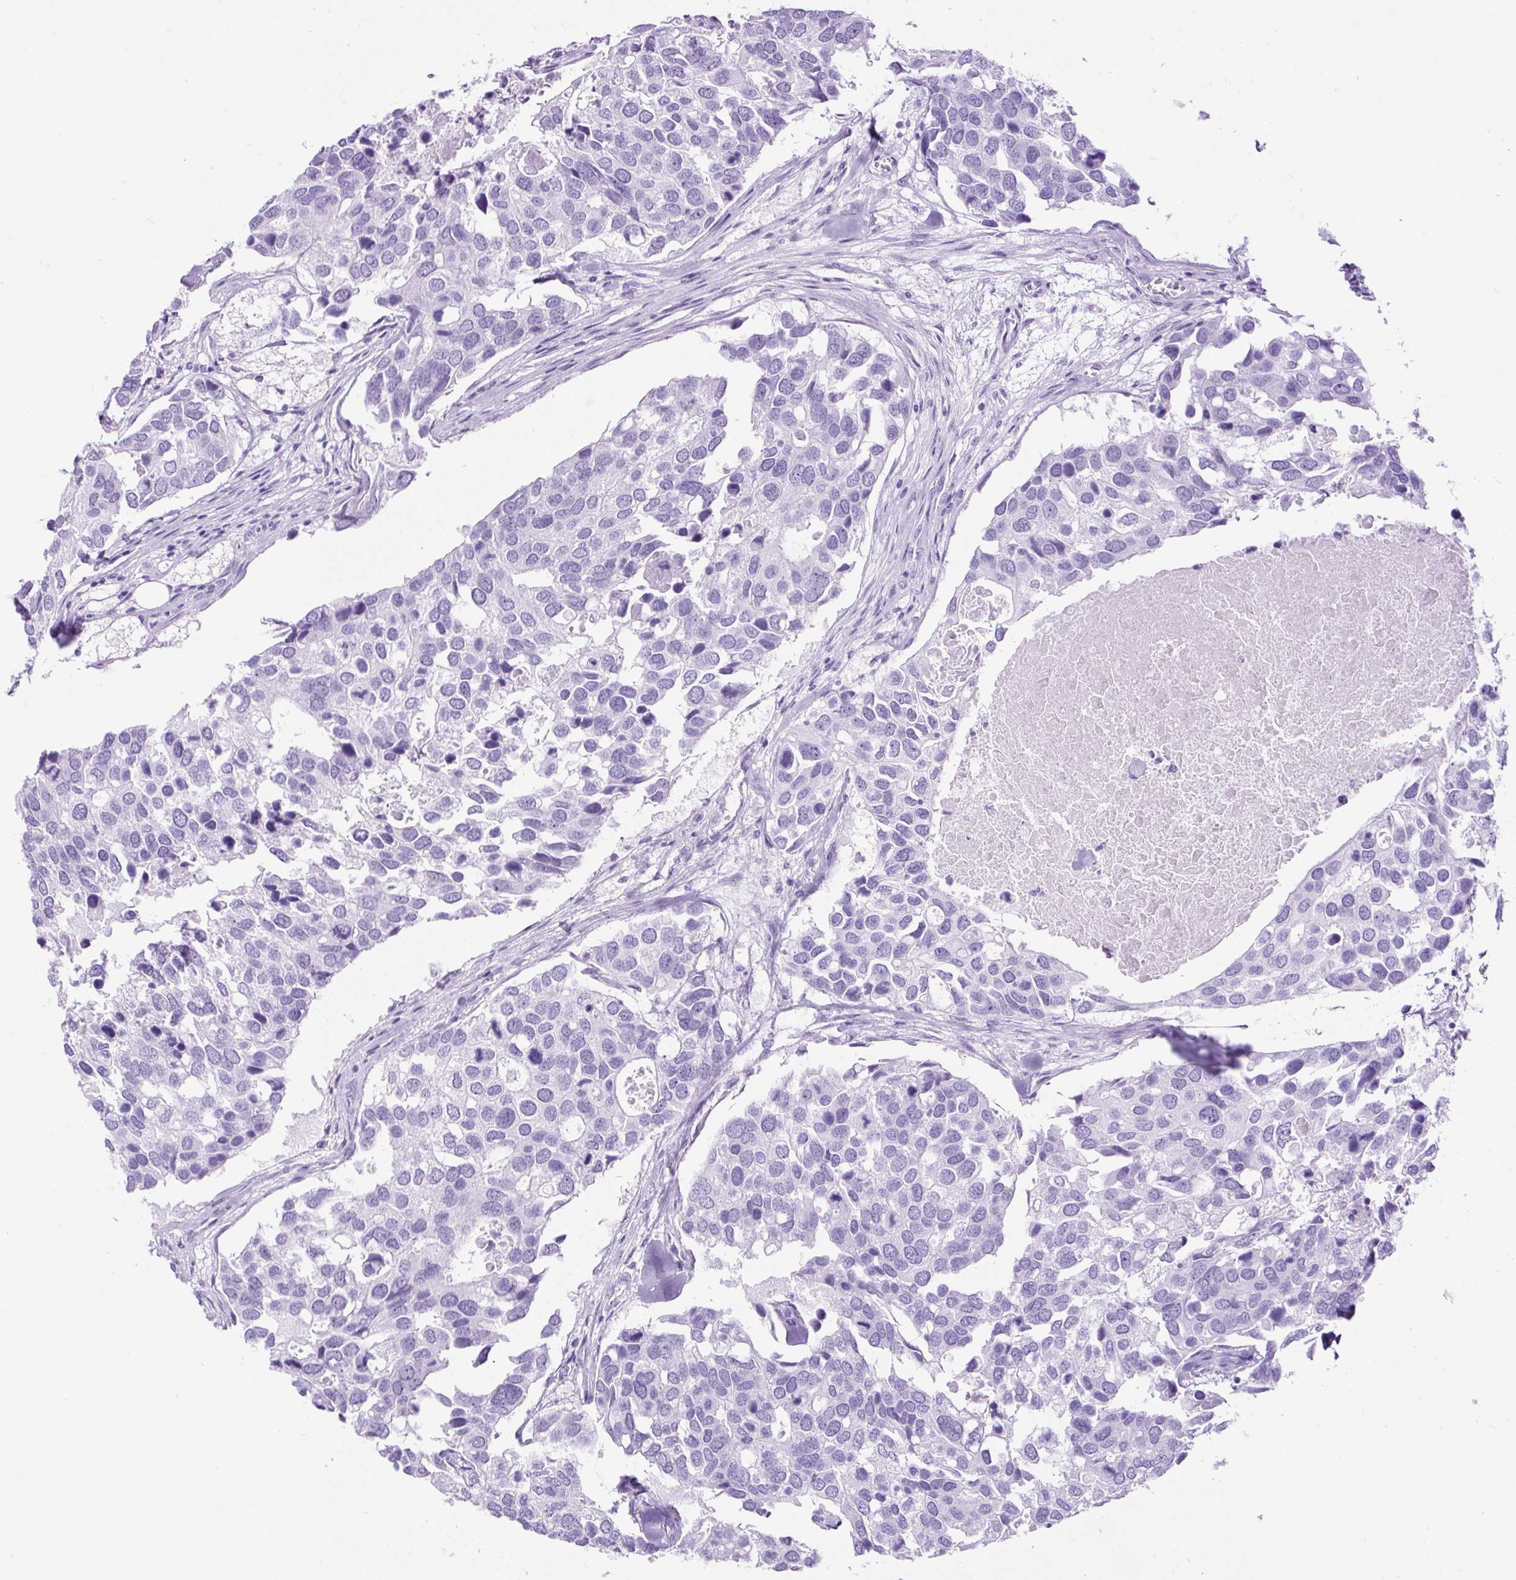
{"staining": {"intensity": "negative", "quantity": "none", "location": "none"}, "tissue": "breast cancer", "cell_type": "Tumor cells", "image_type": "cancer", "snomed": [{"axis": "morphology", "description": "Duct carcinoma"}, {"axis": "topography", "description": "Breast"}], "caption": "Immunohistochemical staining of breast intraductal carcinoma demonstrates no significant positivity in tumor cells.", "gene": "CEL", "patient": {"sex": "female", "age": 83}}